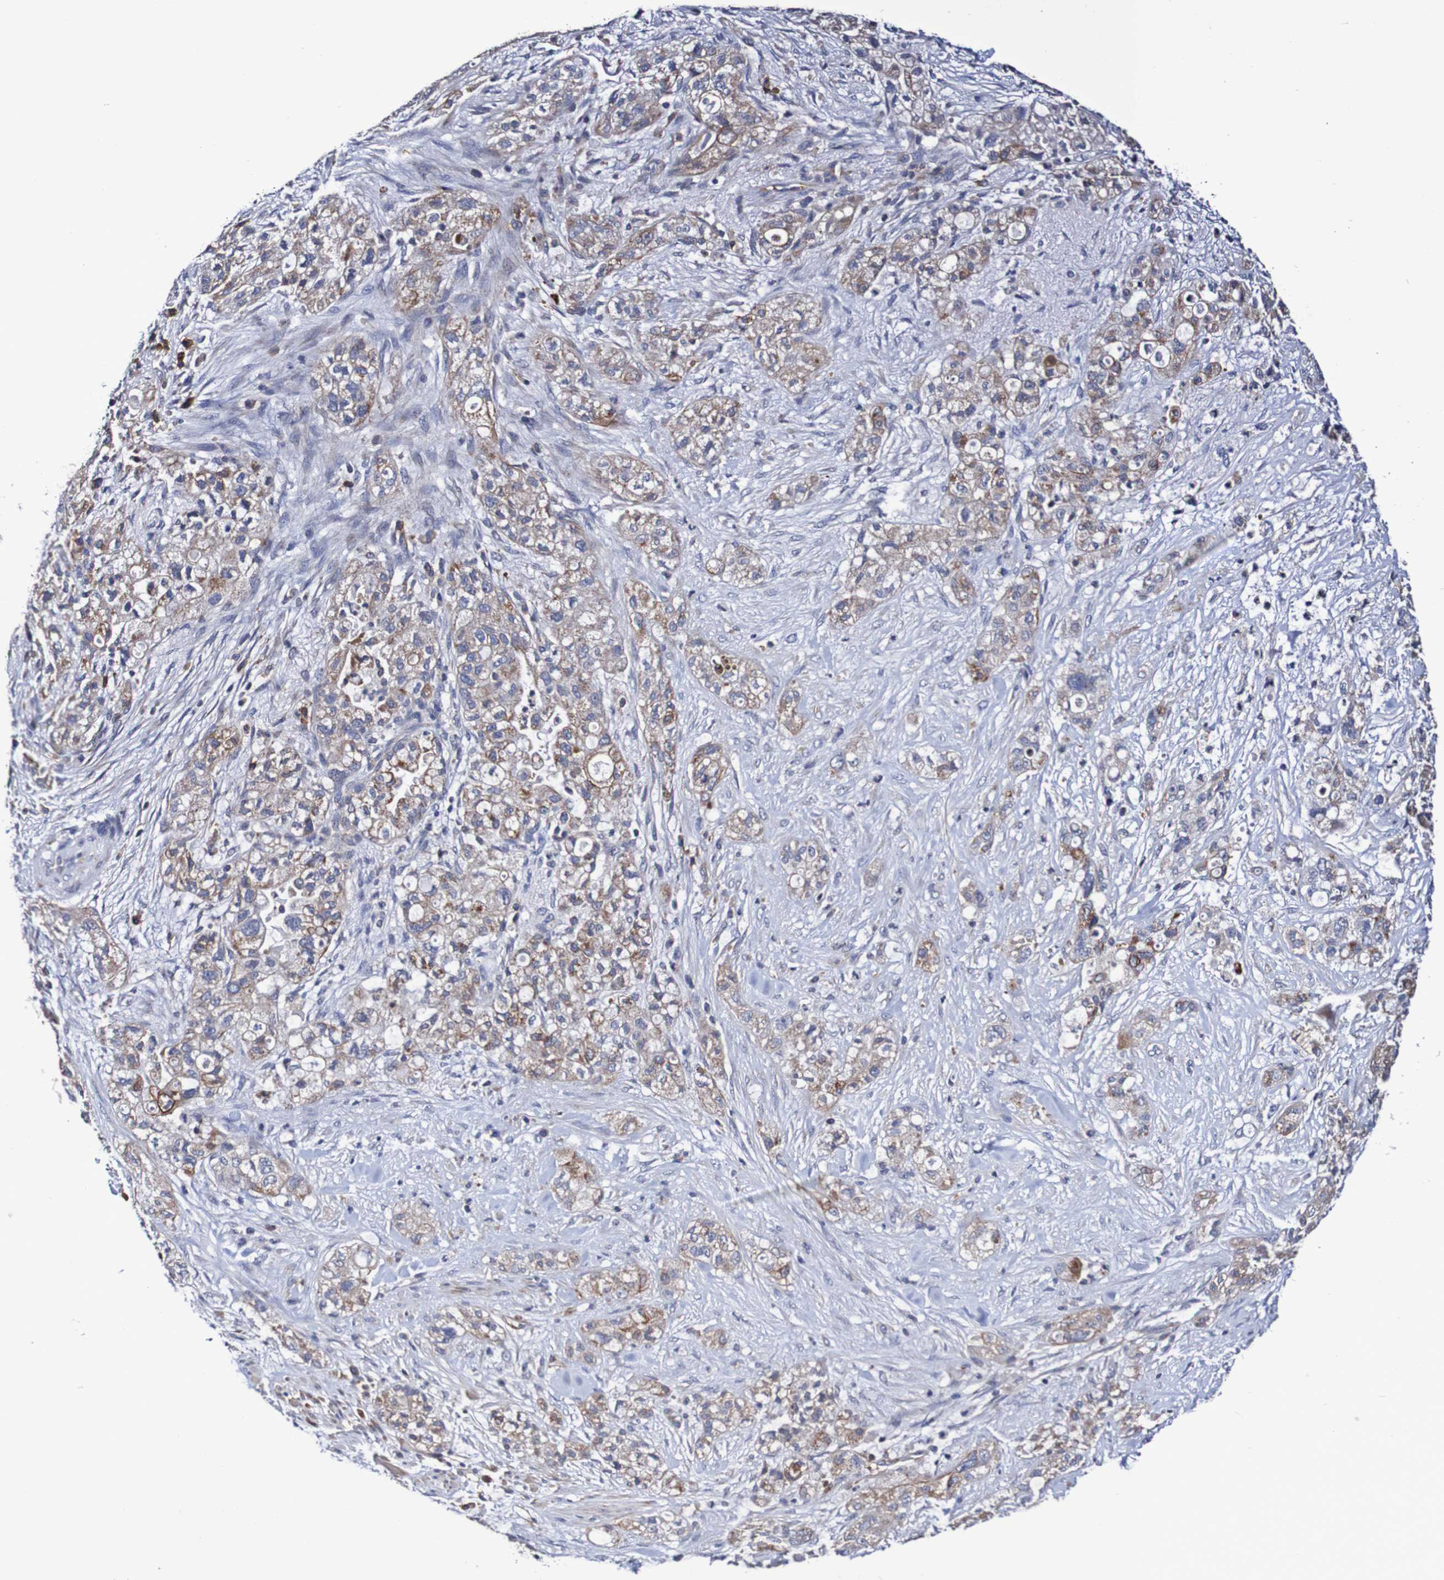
{"staining": {"intensity": "negative", "quantity": "none", "location": "none"}, "tissue": "pancreatic cancer", "cell_type": "Tumor cells", "image_type": "cancer", "snomed": [{"axis": "morphology", "description": "Adenocarcinoma, NOS"}, {"axis": "topography", "description": "Pancreas"}], "caption": "Protein analysis of pancreatic adenocarcinoma displays no significant expression in tumor cells.", "gene": "WNT4", "patient": {"sex": "female", "age": 78}}